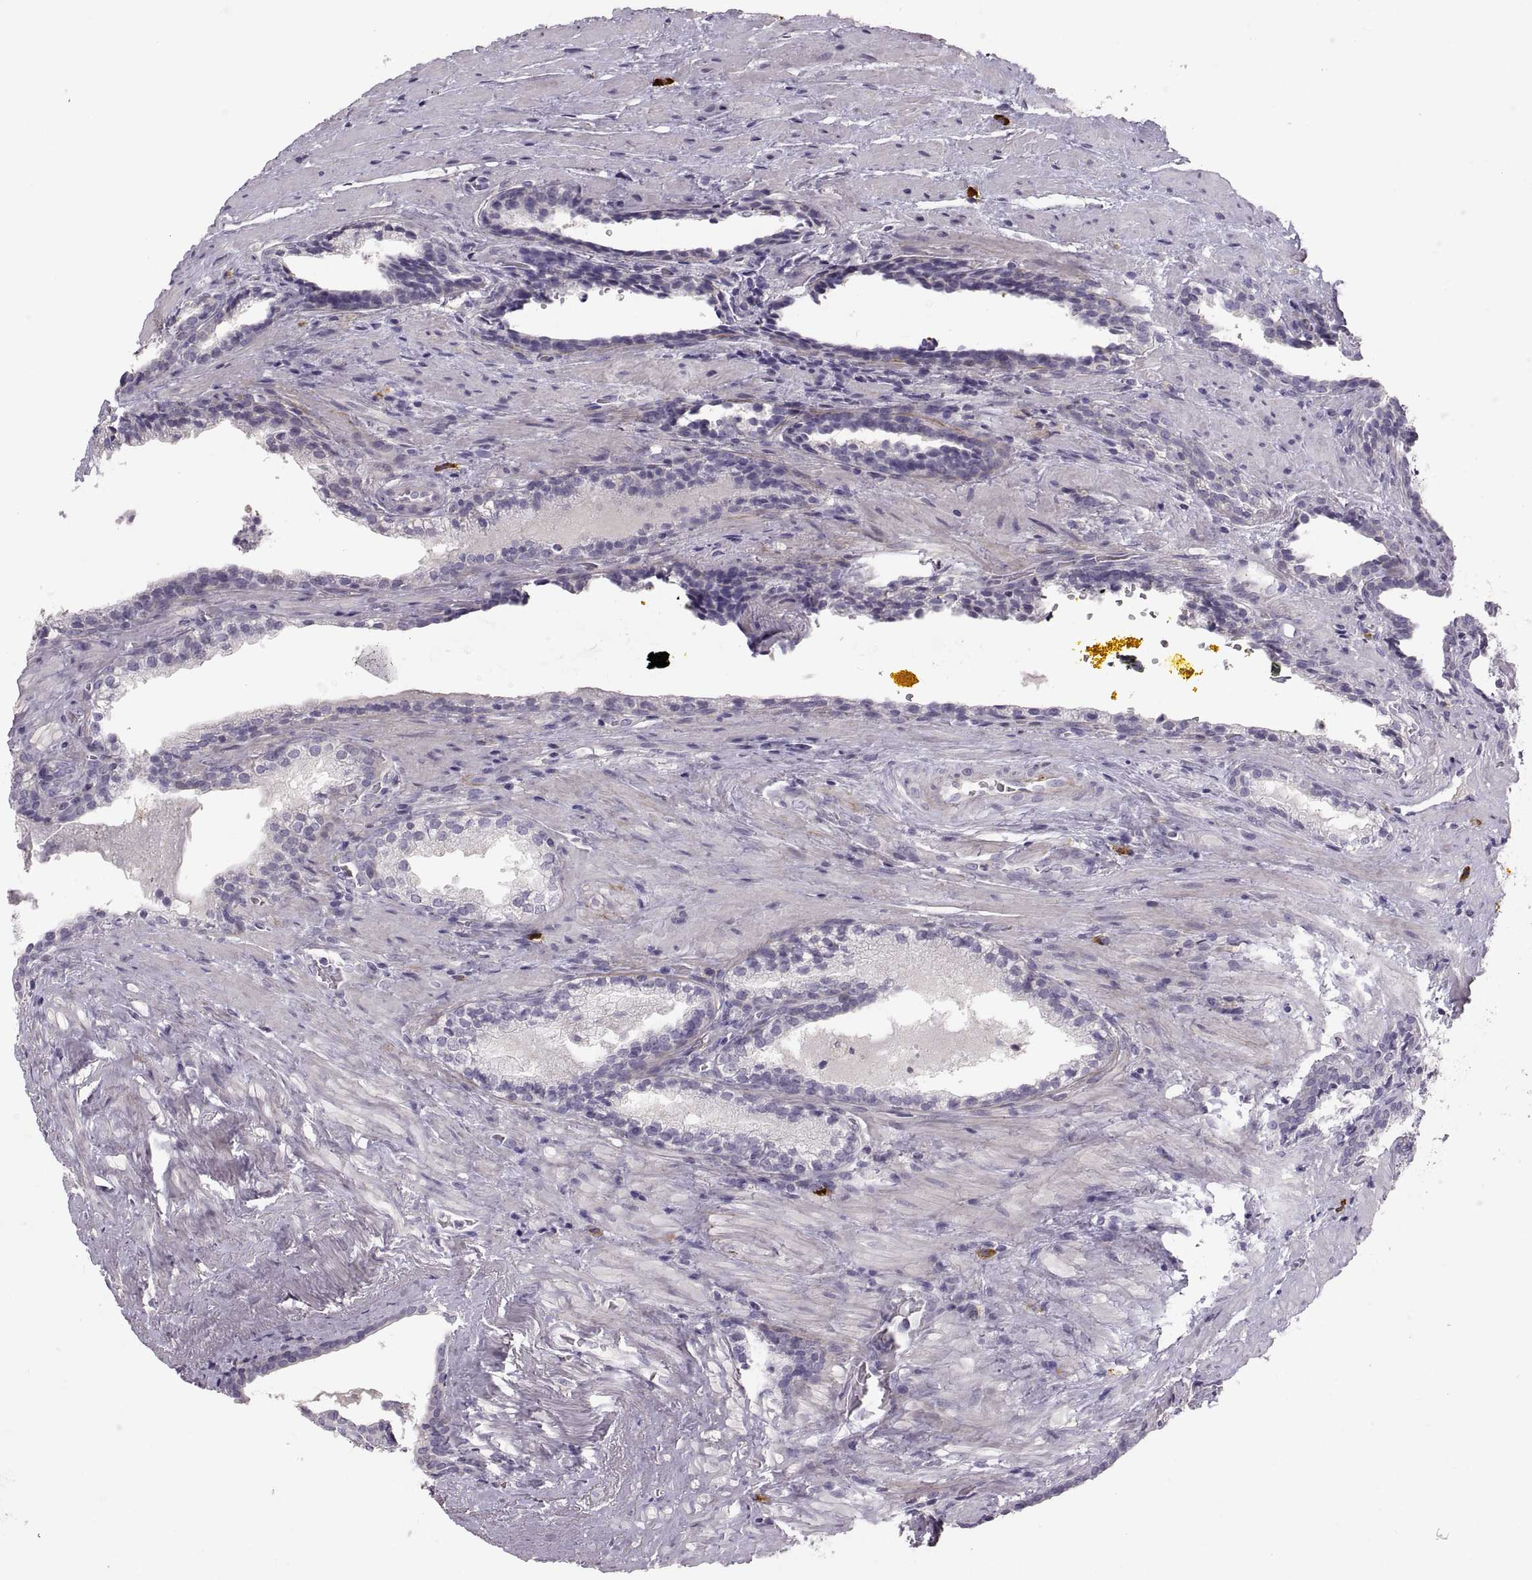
{"staining": {"intensity": "negative", "quantity": "none", "location": "none"}, "tissue": "prostate cancer", "cell_type": "Tumor cells", "image_type": "cancer", "snomed": [{"axis": "morphology", "description": "Adenocarcinoma, NOS"}, {"axis": "topography", "description": "Prostate and seminal vesicle, NOS"}], "caption": "The immunohistochemistry photomicrograph has no significant expression in tumor cells of prostate adenocarcinoma tissue.", "gene": "WFDC8", "patient": {"sex": "male", "age": 63}}